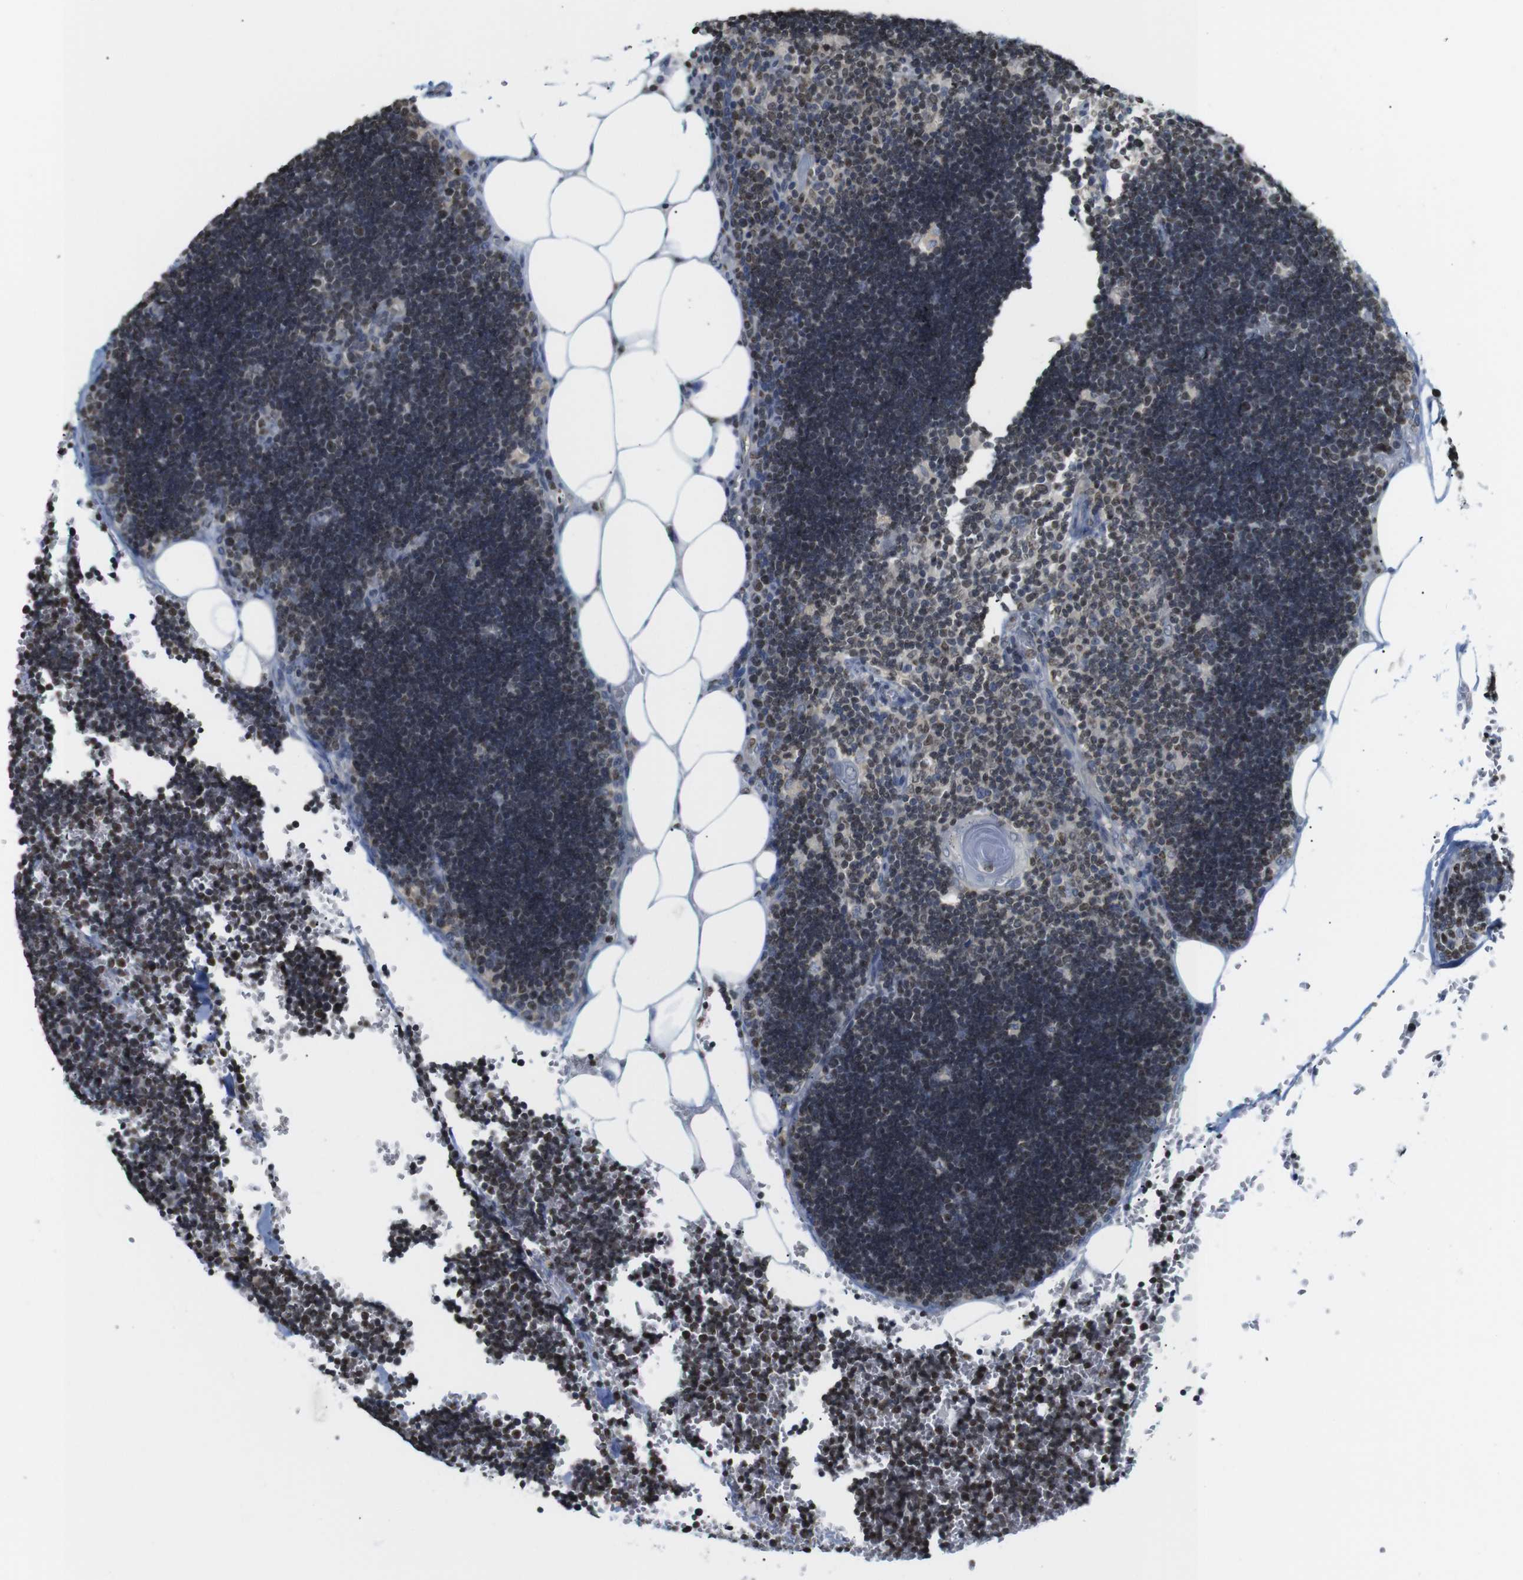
{"staining": {"intensity": "moderate", "quantity": "25%-75%", "location": "nuclear"}, "tissue": "lymph node", "cell_type": "Germinal center cells", "image_type": "normal", "snomed": [{"axis": "morphology", "description": "Normal tissue, NOS"}, {"axis": "topography", "description": "Lymph node"}], "caption": "Moderate nuclear expression for a protein is appreciated in about 25%-75% of germinal center cells of benign lymph node using immunohistochemistry (IHC).", "gene": "MBD1", "patient": {"sex": "male", "age": 33}}